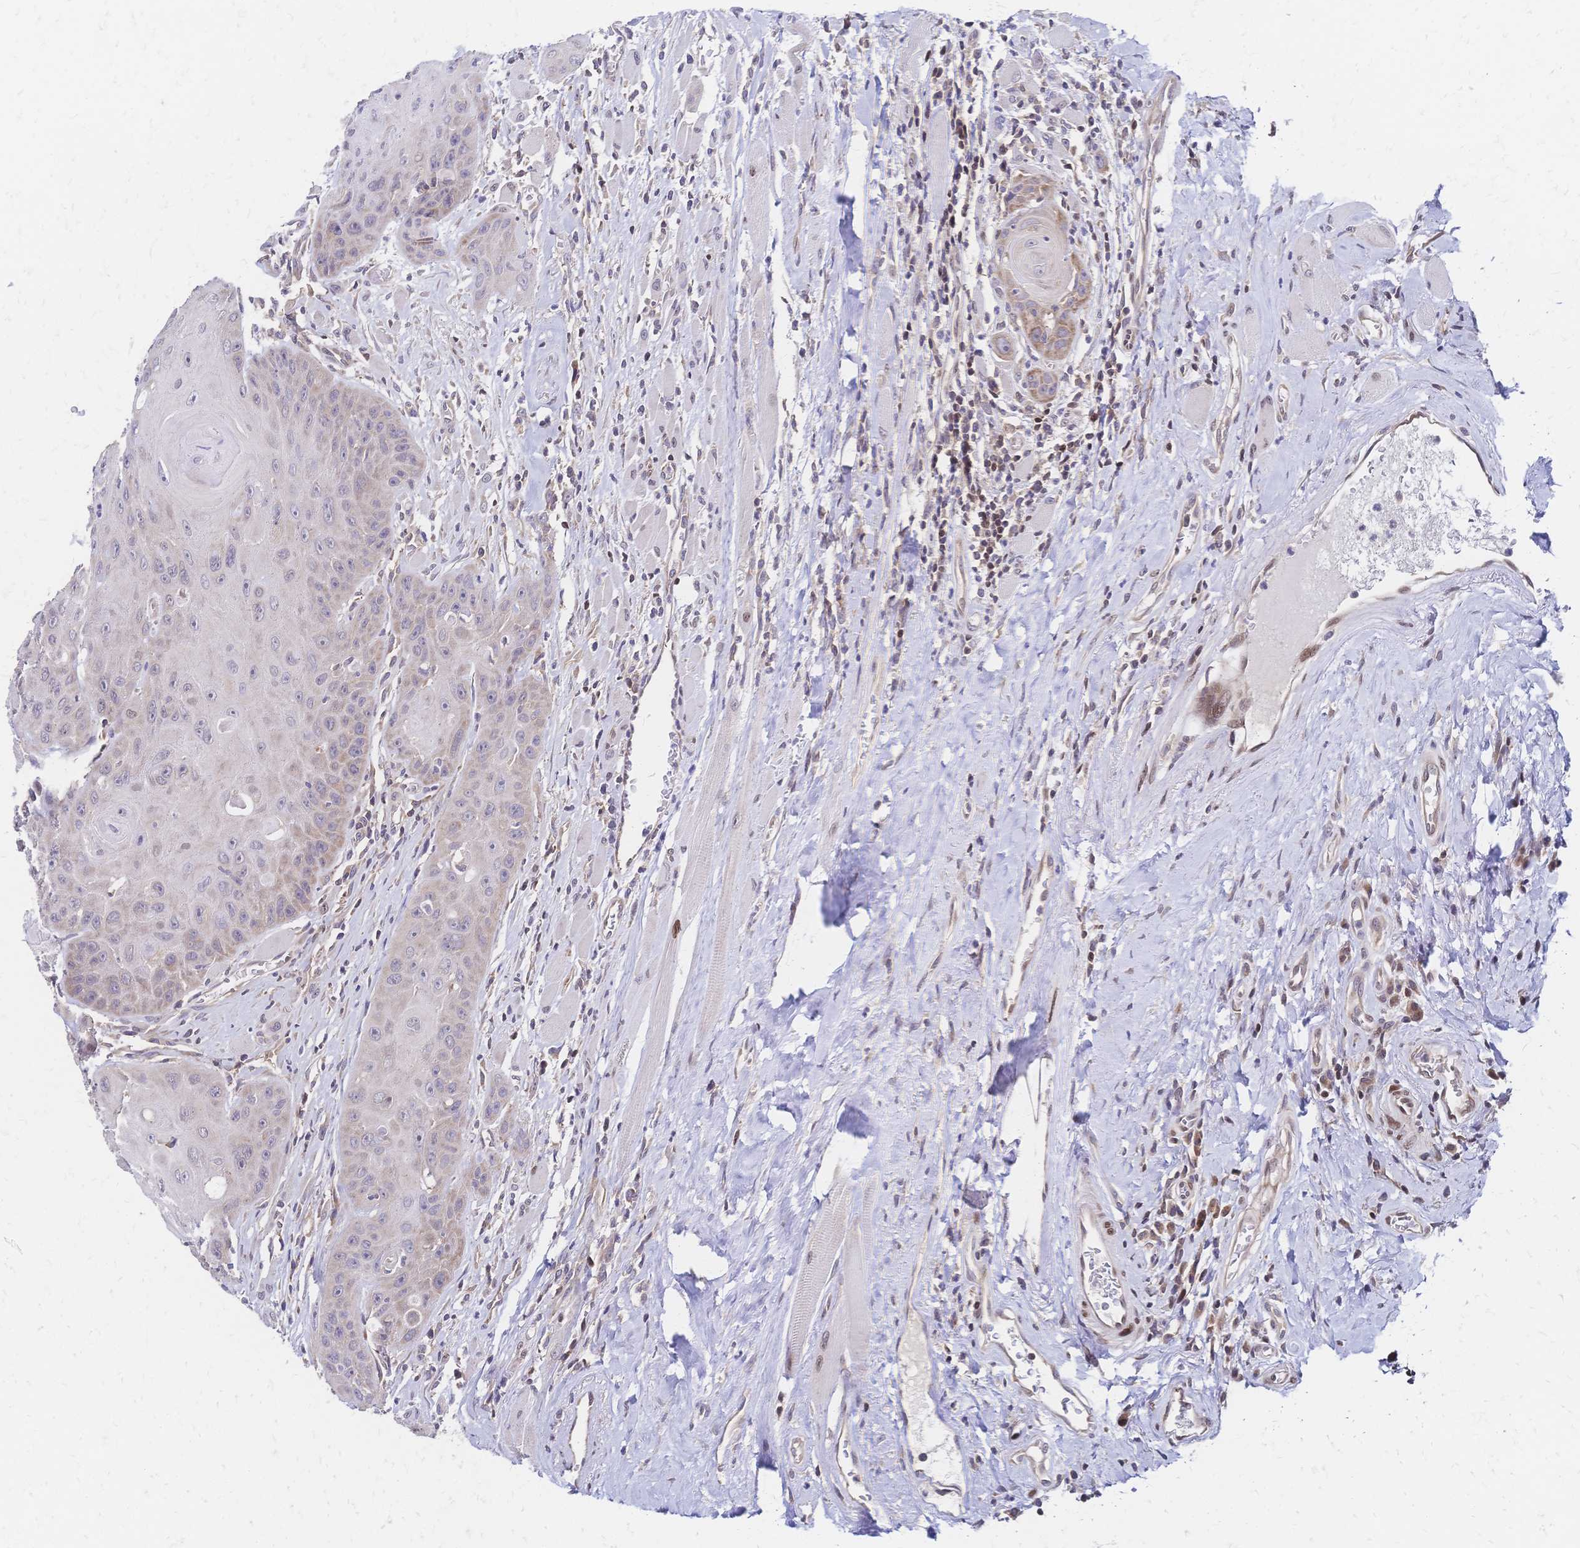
{"staining": {"intensity": "weak", "quantity": "<25%", "location": "cytoplasmic/membranous"}, "tissue": "head and neck cancer", "cell_type": "Tumor cells", "image_type": "cancer", "snomed": [{"axis": "morphology", "description": "Squamous cell carcinoma, NOS"}, {"axis": "topography", "description": "Head-Neck"}], "caption": "IHC photomicrograph of neoplastic tissue: squamous cell carcinoma (head and neck) stained with DAB (3,3'-diaminobenzidine) demonstrates no significant protein staining in tumor cells.", "gene": "CBX7", "patient": {"sex": "female", "age": 59}}